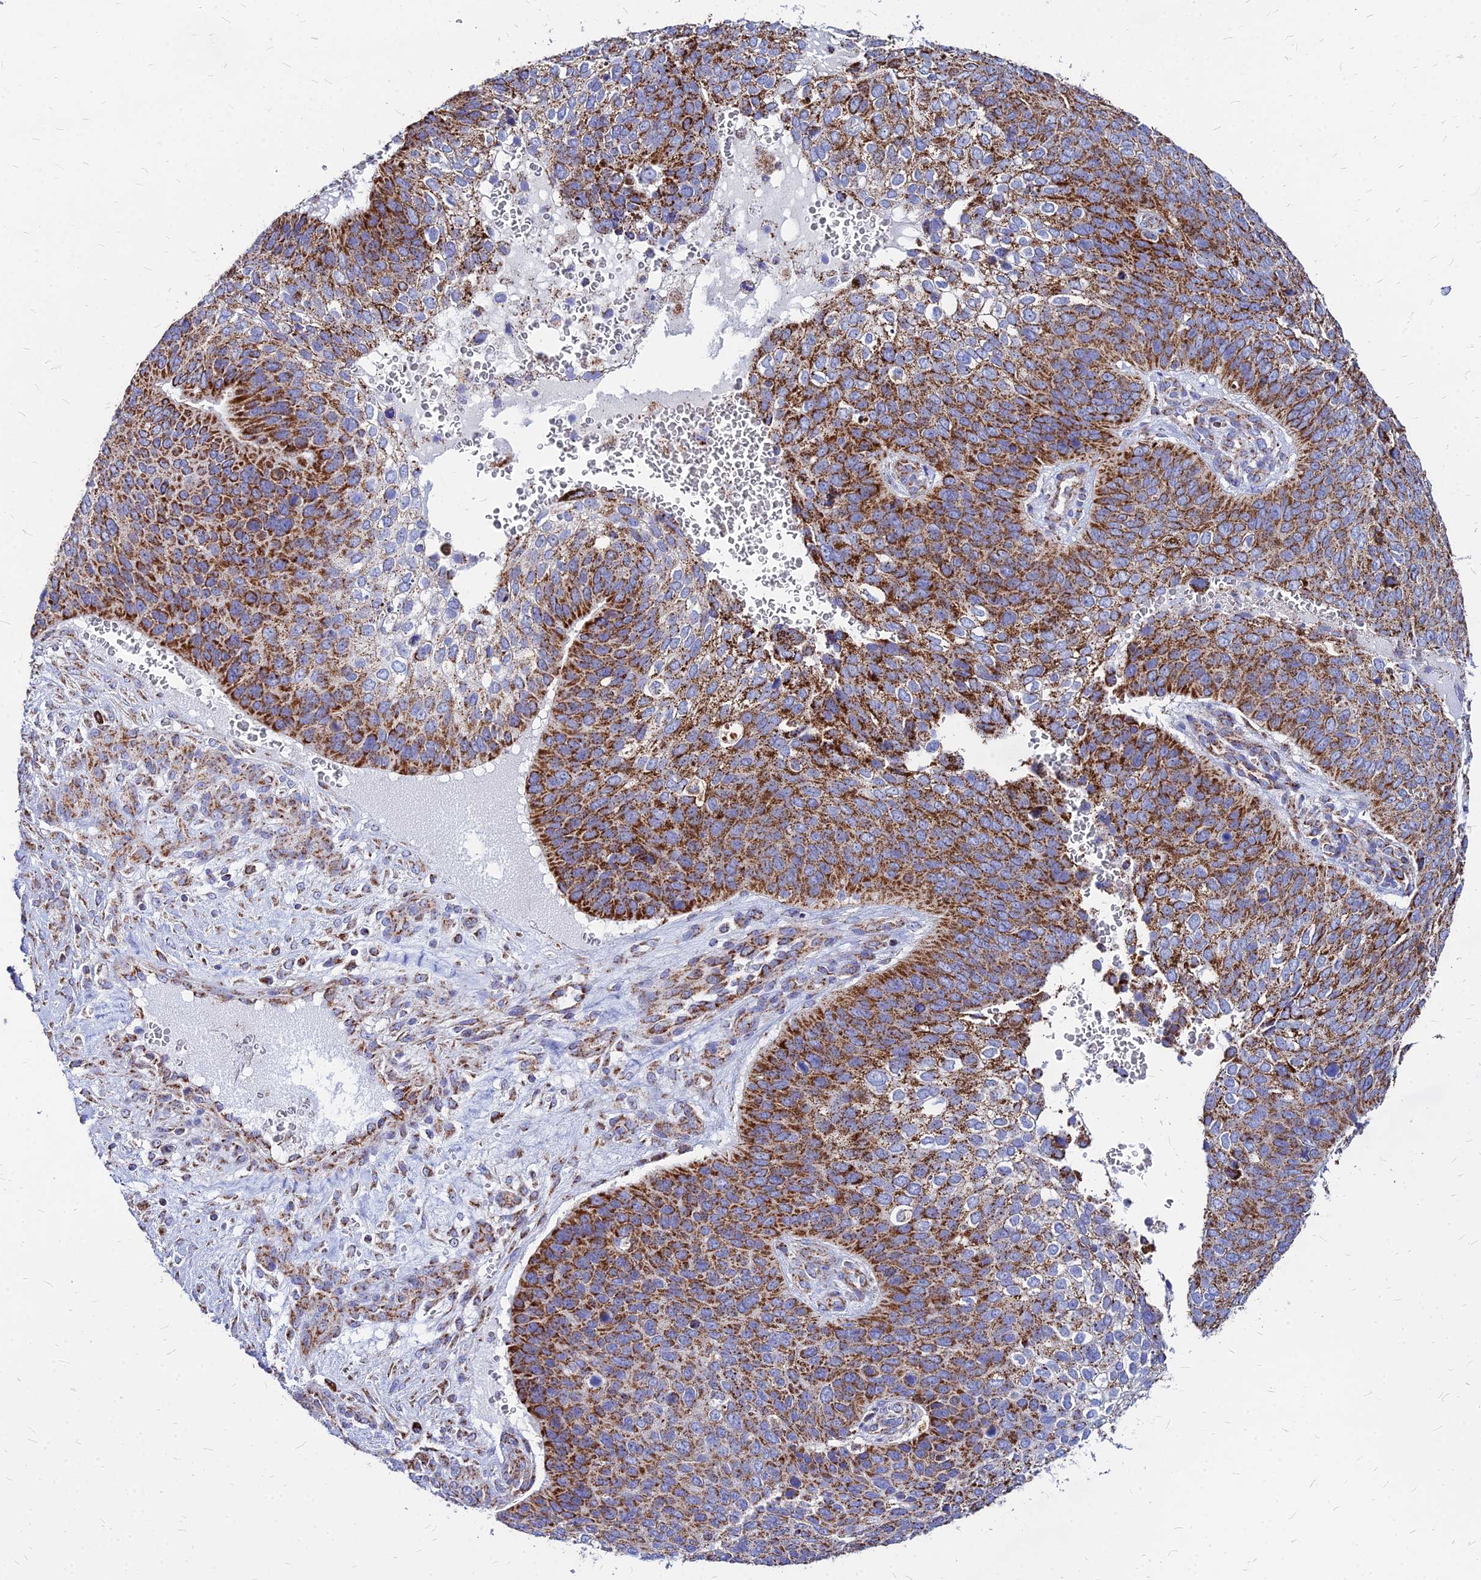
{"staining": {"intensity": "strong", "quantity": ">75%", "location": "cytoplasmic/membranous"}, "tissue": "skin cancer", "cell_type": "Tumor cells", "image_type": "cancer", "snomed": [{"axis": "morphology", "description": "Basal cell carcinoma"}, {"axis": "topography", "description": "Skin"}], "caption": "Human basal cell carcinoma (skin) stained for a protein (brown) demonstrates strong cytoplasmic/membranous positive positivity in about >75% of tumor cells.", "gene": "DLD", "patient": {"sex": "female", "age": 74}}